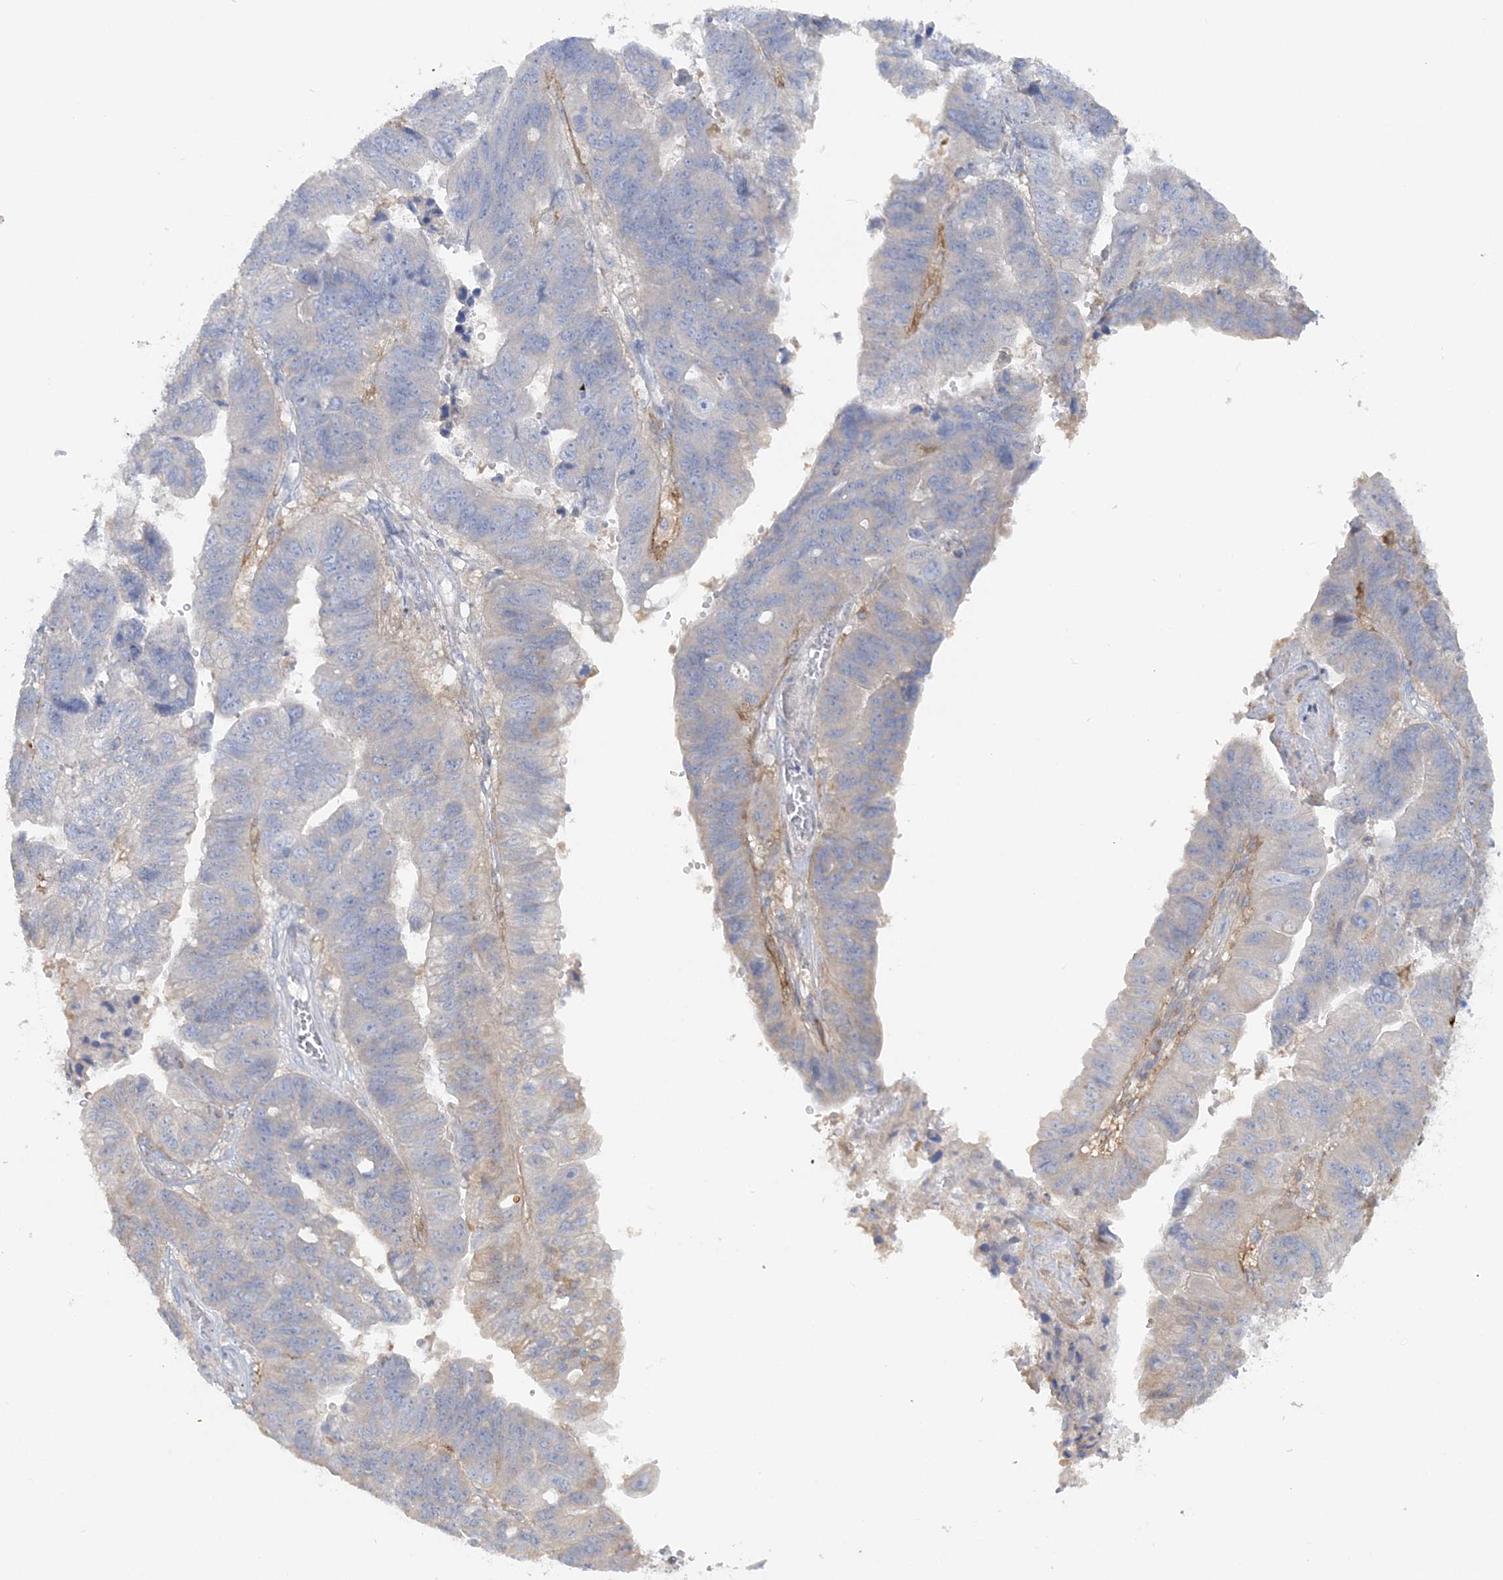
{"staining": {"intensity": "negative", "quantity": "none", "location": "none"}, "tissue": "stomach cancer", "cell_type": "Tumor cells", "image_type": "cancer", "snomed": [{"axis": "morphology", "description": "Adenocarcinoma, NOS"}, {"axis": "topography", "description": "Stomach"}], "caption": "DAB immunohistochemical staining of human stomach adenocarcinoma shows no significant positivity in tumor cells.", "gene": "TBC1D5", "patient": {"sex": "male", "age": 59}}